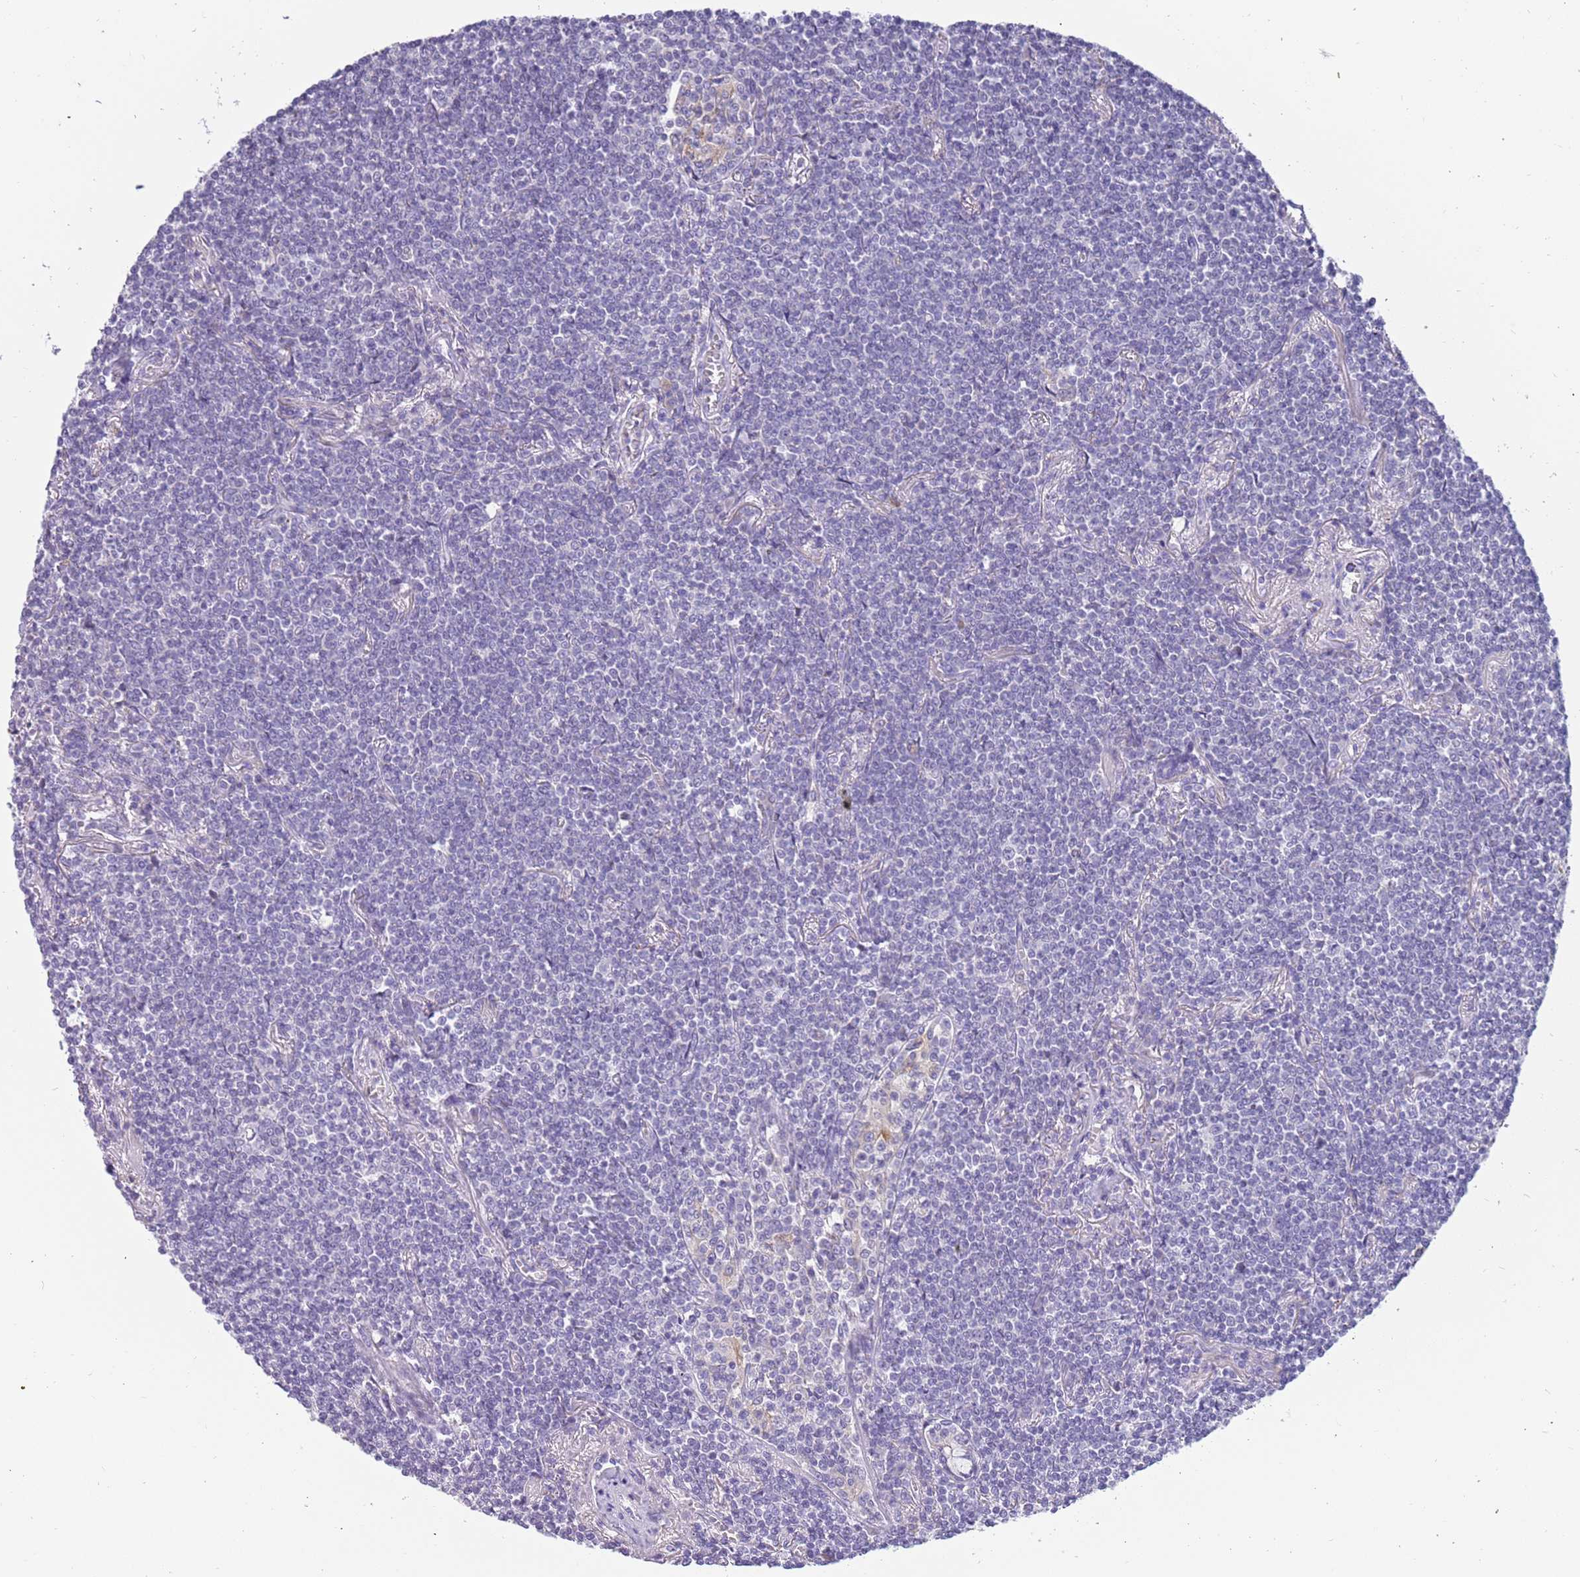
{"staining": {"intensity": "negative", "quantity": "none", "location": "none"}, "tissue": "lymphoma", "cell_type": "Tumor cells", "image_type": "cancer", "snomed": [{"axis": "morphology", "description": "Malignant lymphoma, non-Hodgkin's type, Low grade"}, {"axis": "topography", "description": "Lung"}], "caption": "The IHC photomicrograph has no significant staining in tumor cells of lymphoma tissue.", "gene": "RHCG", "patient": {"sex": "female", "age": 71}}